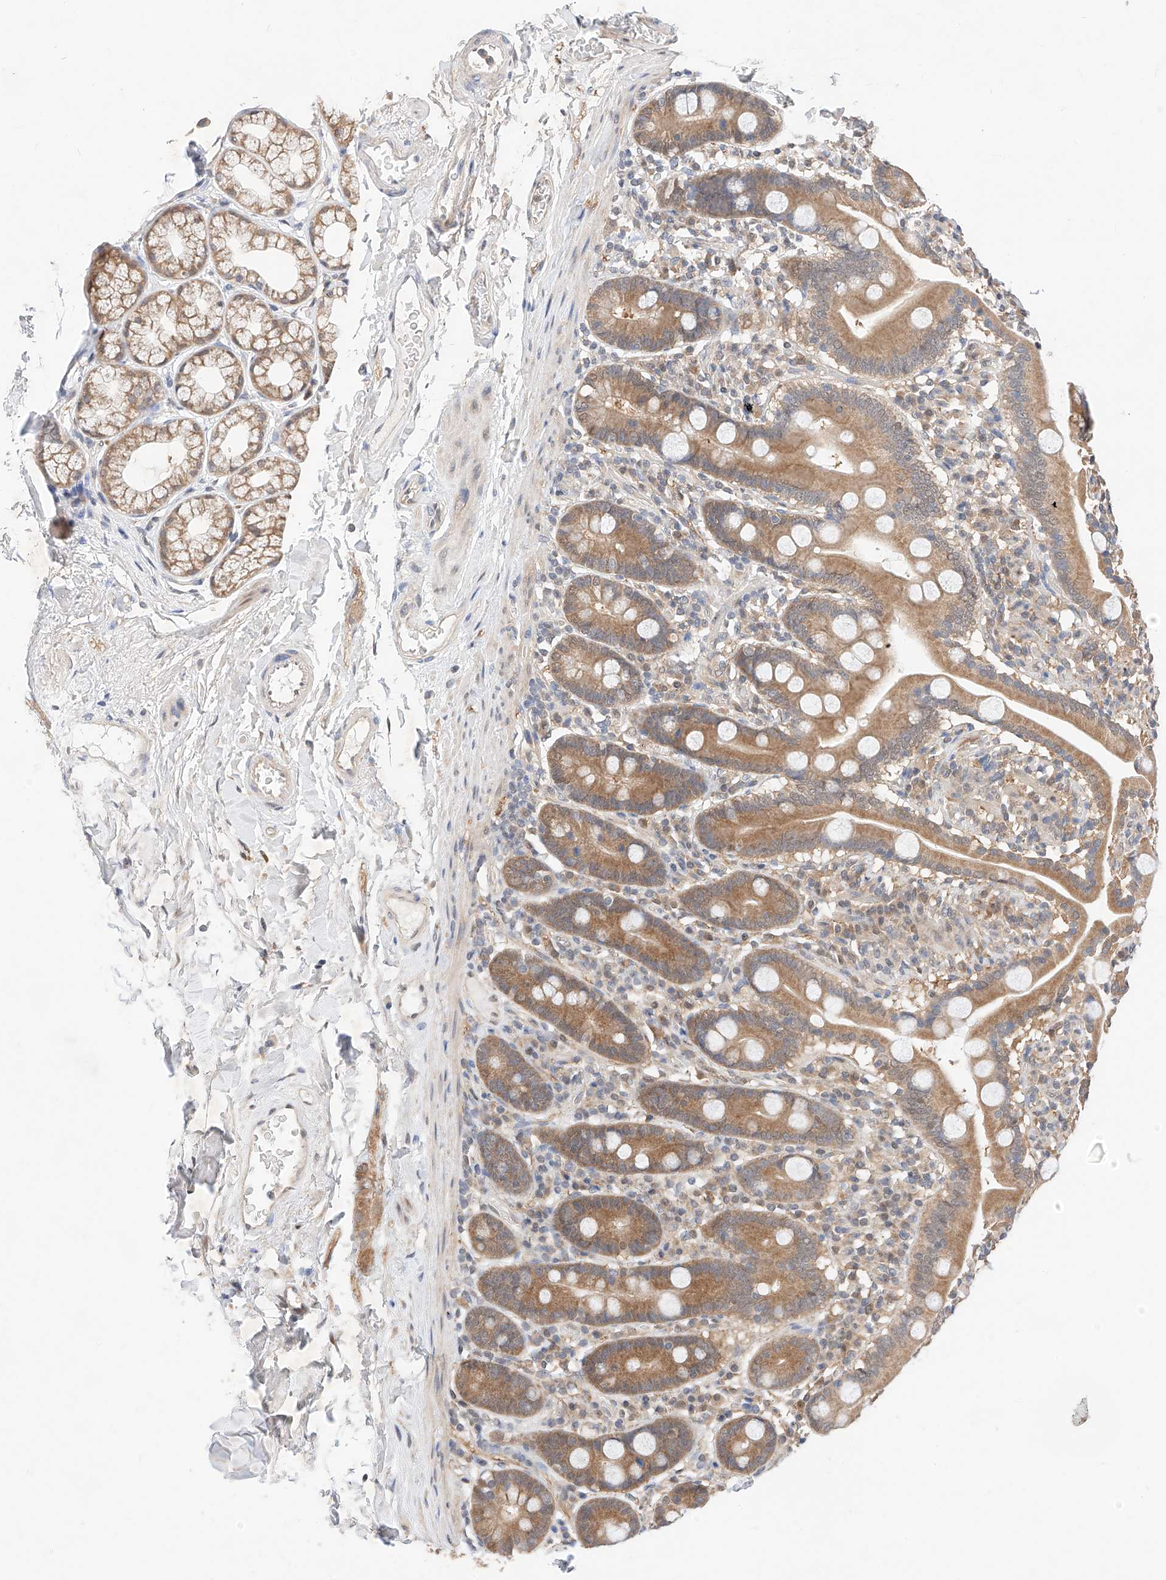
{"staining": {"intensity": "moderate", "quantity": ">75%", "location": "cytoplasmic/membranous"}, "tissue": "duodenum", "cell_type": "Glandular cells", "image_type": "normal", "snomed": [{"axis": "morphology", "description": "Normal tissue, NOS"}, {"axis": "topography", "description": "Duodenum"}], "caption": "Immunohistochemical staining of unremarkable duodenum displays medium levels of moderate cytoplasmic/membranous positivity in approximately >75% of glandular cells. The staining is performed using DAB (3,3'-diaminobenzidine) brown chromogen to label protein expression. The nuclei are counter-stained blue using hematoxylin.", "gene": "ZSCAN4", "patient": {"sex": "male", "age": 55}}